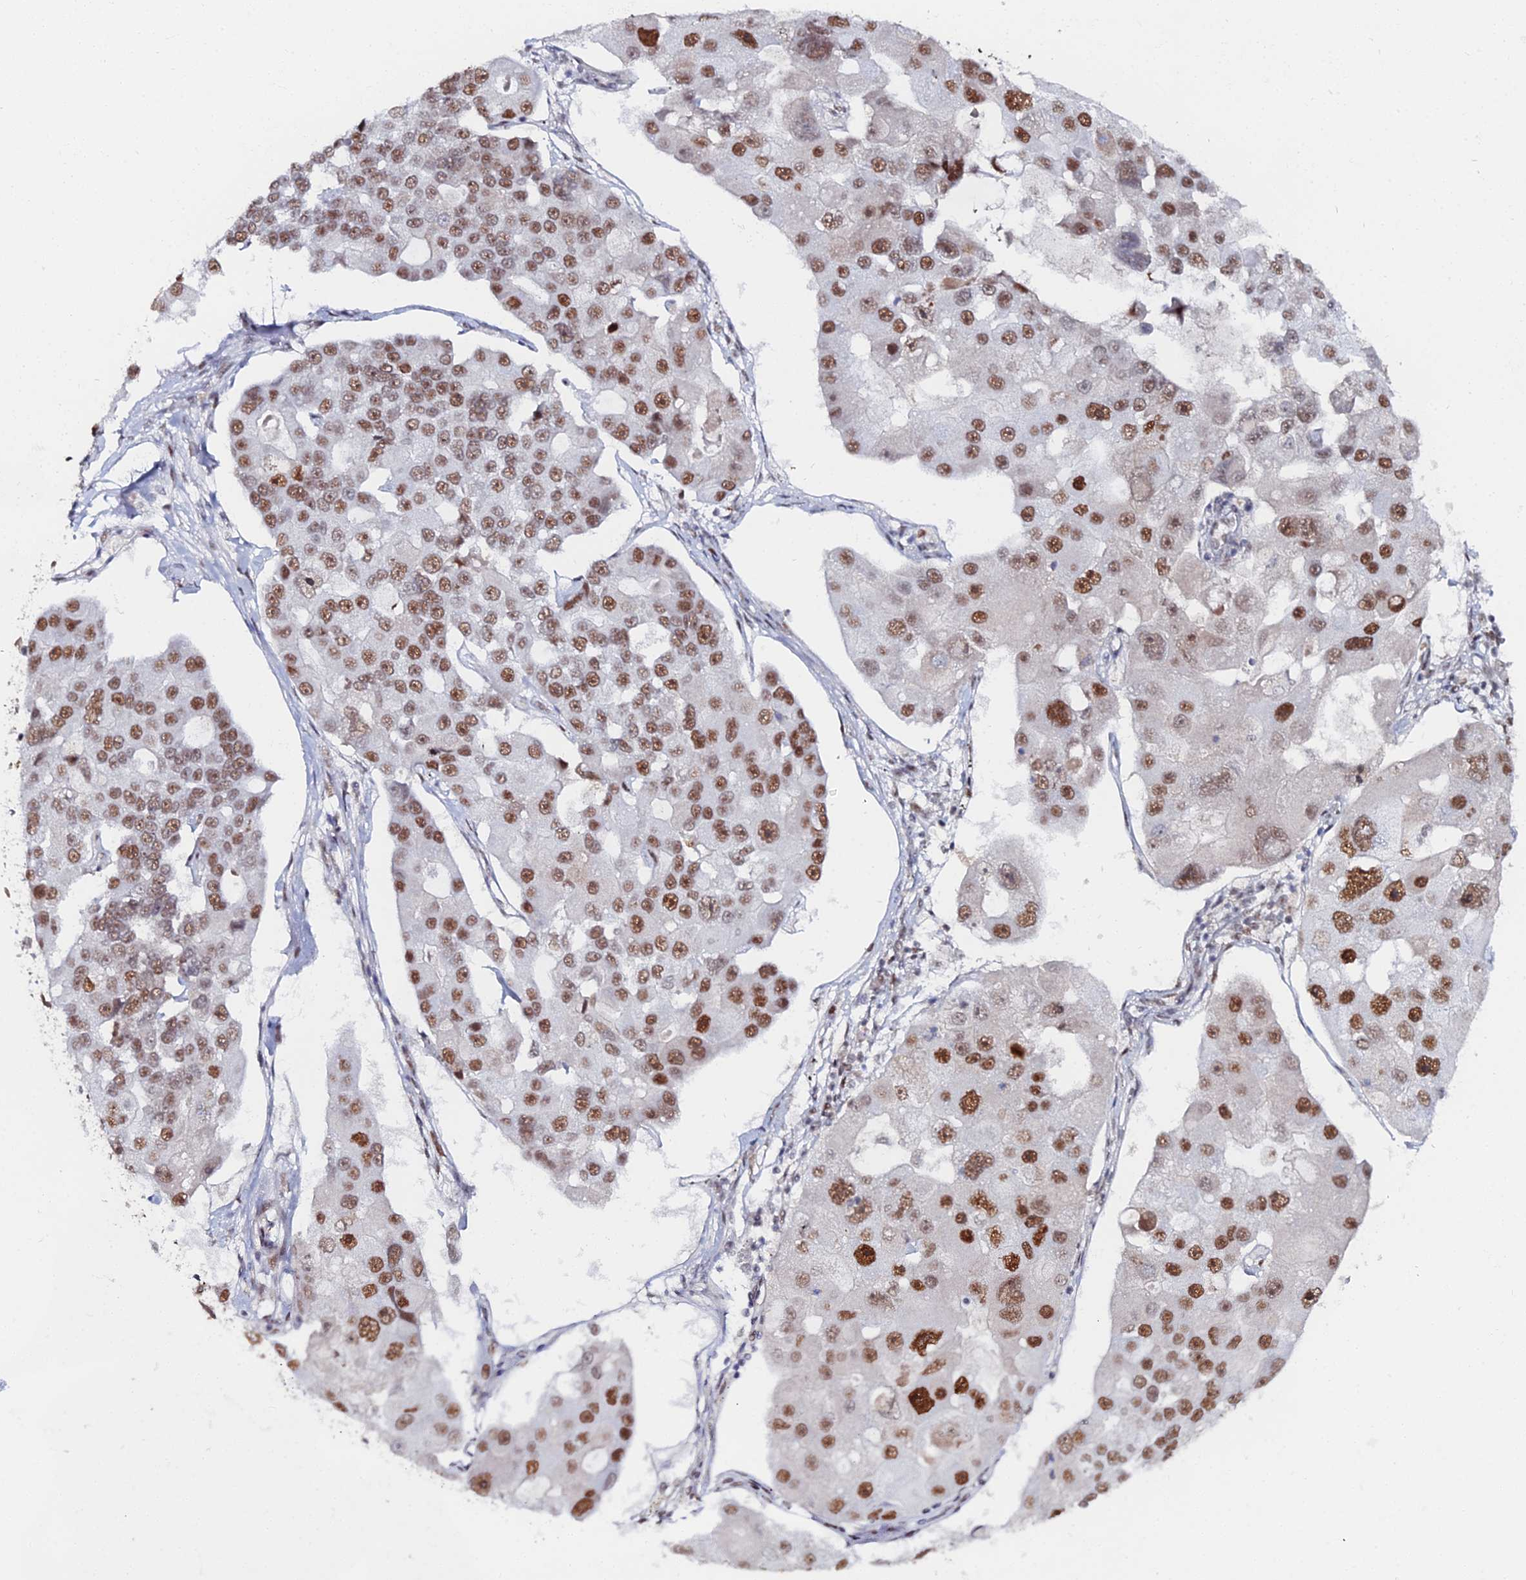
{"staining": {"intensity": "moderate", "quantity": ">75%", "location": "nuclear"}, "tissue": "lung cancer", "cell_type": "Tumor cells", "image_type": "cancer", "snomed": [{"axis": "morphology", "description": "Adenocarcinoma, NOS"}, {"axis": "topography", "description": "Lung"}], "caption": "The micrograph exhibits immunohistochemical staining of adenocarcinoma (lung). There is moderate nuclear expression is seen in about >75% of tumor cells. The staining is performed using DAB (3,3'-diaminobenzidine) brown chromogen to label protein expression. The nuclei are counter-stained blue using hematoxylin.", "gene": "GSC2", "patient": {"sex": "female", "age": 54}}